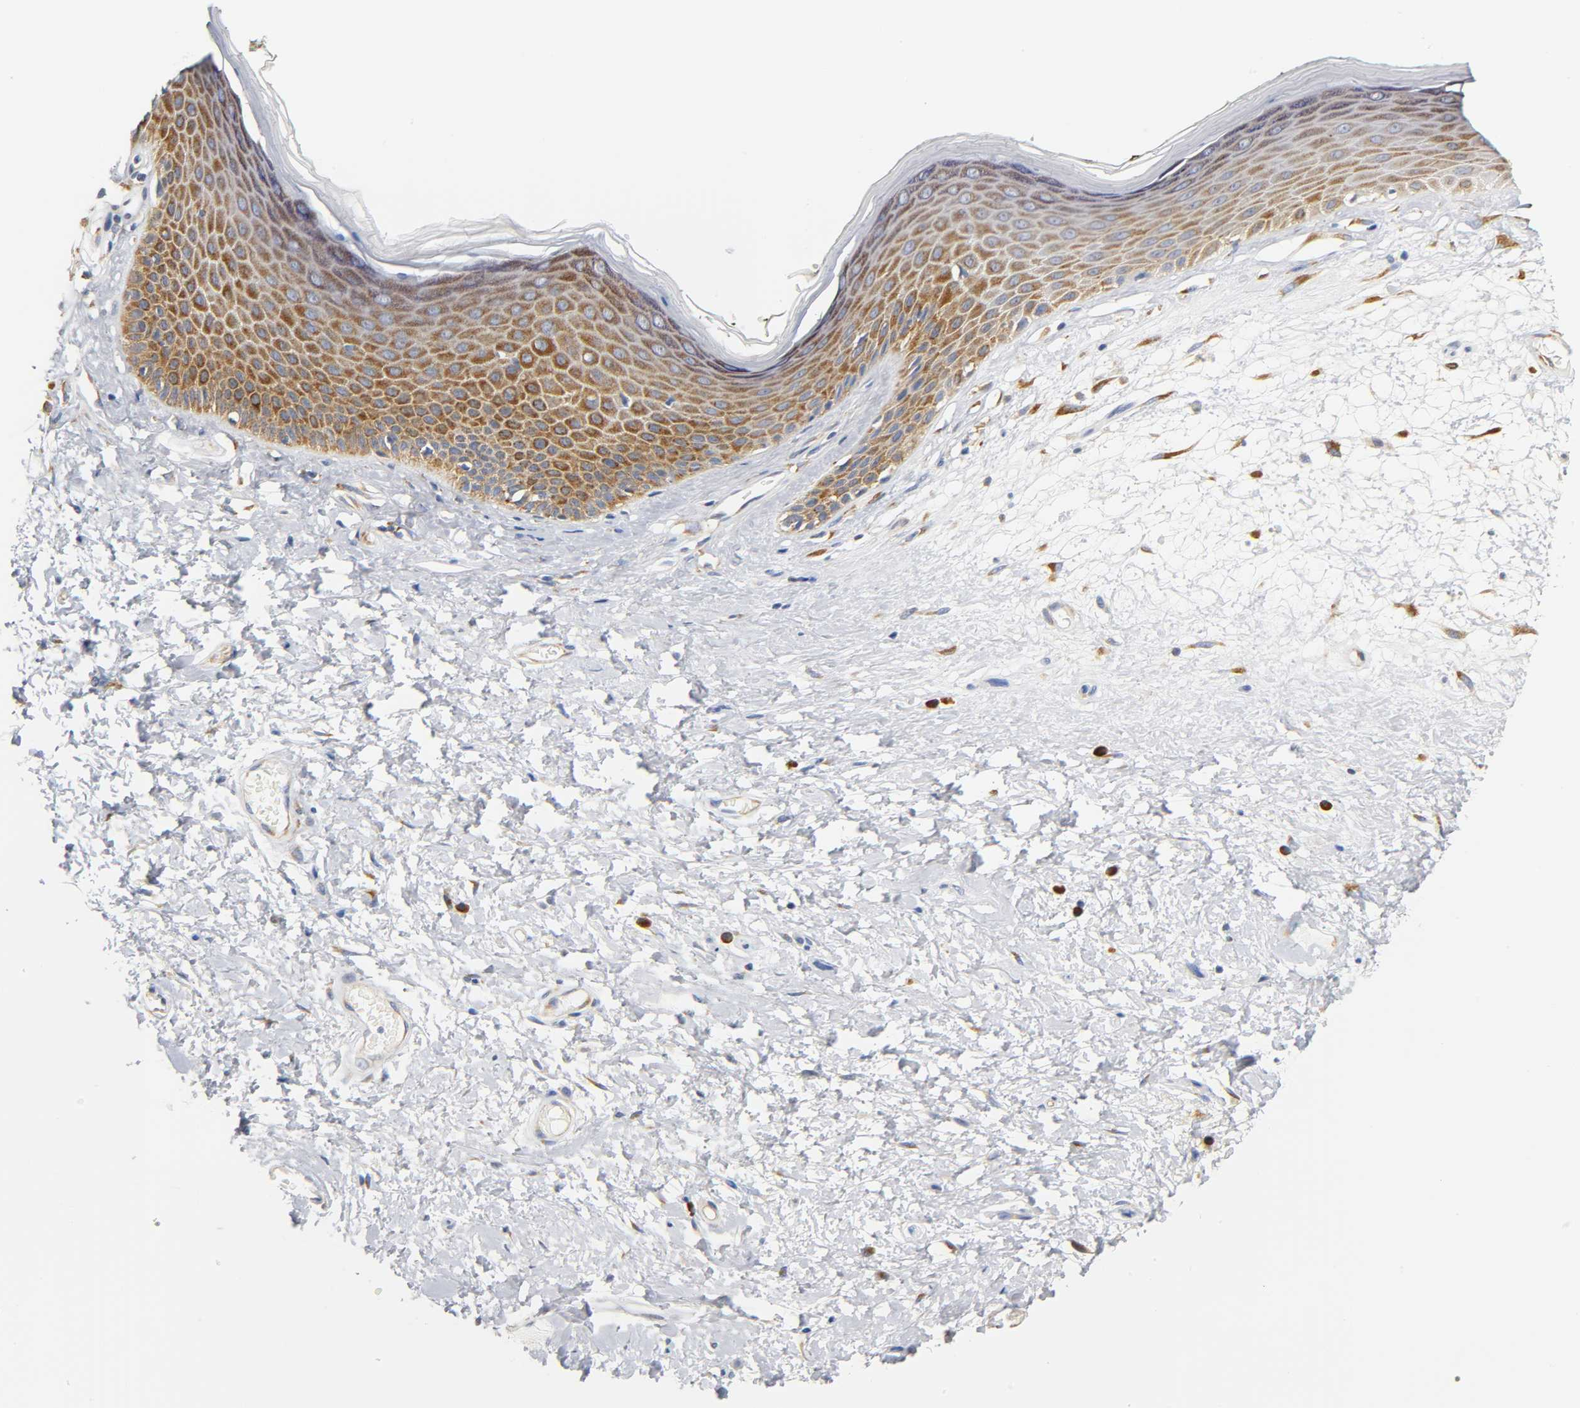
{"staining": {"intensity": "strong", "quantity": ">75%", "location": "cytoplasmic/membranous"}, "tissue": "skin", "cell_type": "Epidermal cells", "image_type": "normal", "snomed": [{"axis": "morphology", "description": "Normal tissue, NOS"}, {"axis": "morphology", "description": "Inflammation, NOS"}, {"axis": "topography", "description": "Vulva"}], "caption": "Immunohistochemistry (IHC) of unremarkable human skin shows high levels of strong cytoplasmic/membranous expression in approximately >75% of epidermal cells.", "gene": "REL", "patient": {"sex": "female", "age": 84}}